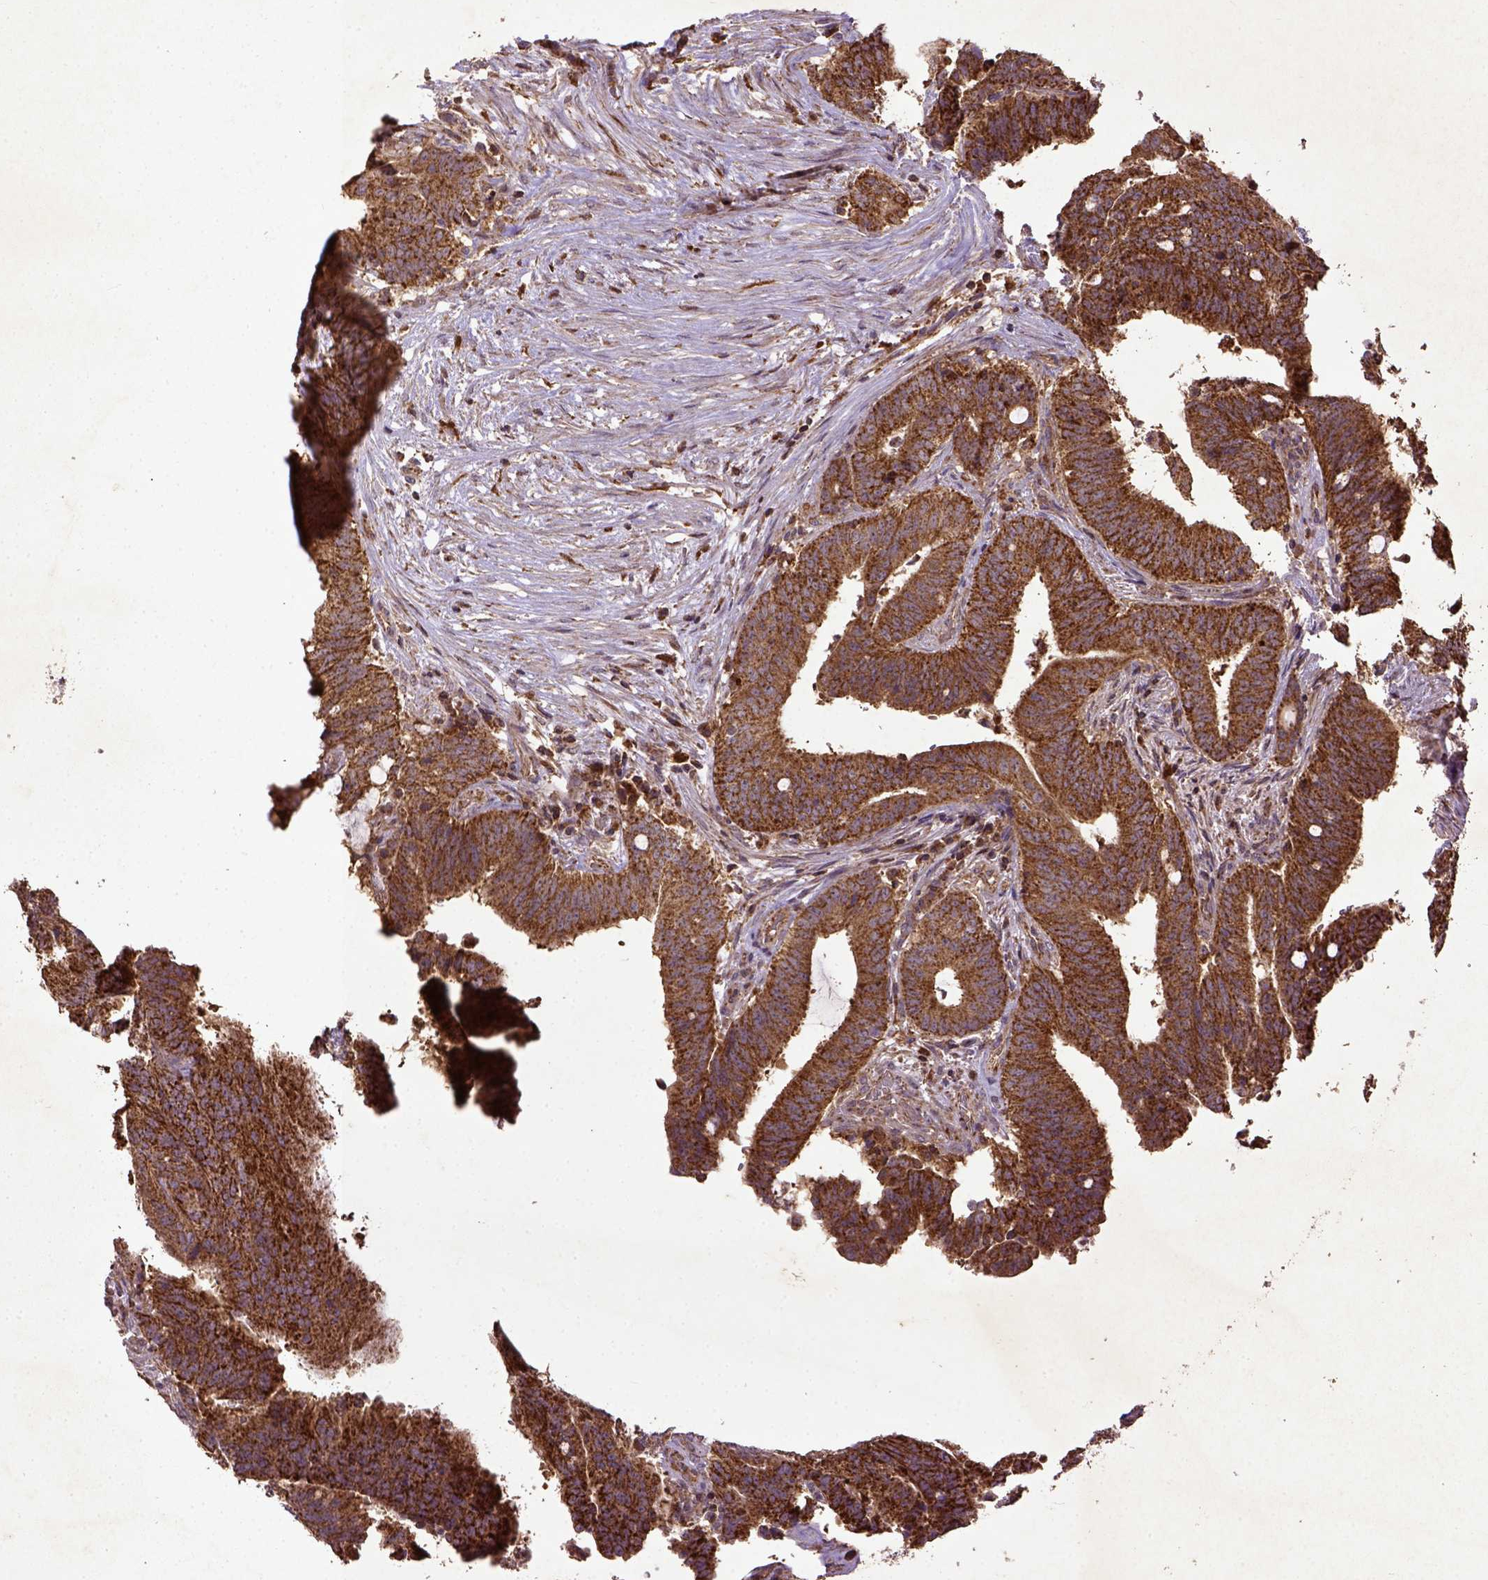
{"staining": {"intensity": "strong", "quantity": ">75%", "location": "cytoplasmic/membranous"}, "tissue": "colorectal cancer", "cell_type": "Tumor cells", "image_type": "cancer", "snomed": [{"axis": "morphology", "description": "Adenocarcinoma, NOS"}, {"axis": "topography", "description": "Colon"}], "caption": "Colorectal cancer (adenocarcinoma) stained with a brown dye exhibits strong cytoplasmic/membranous positive positivity in about >75% of tumor cells.", "gene": "MT-CO1", "patient": {"sex": "female", "age": 43}}